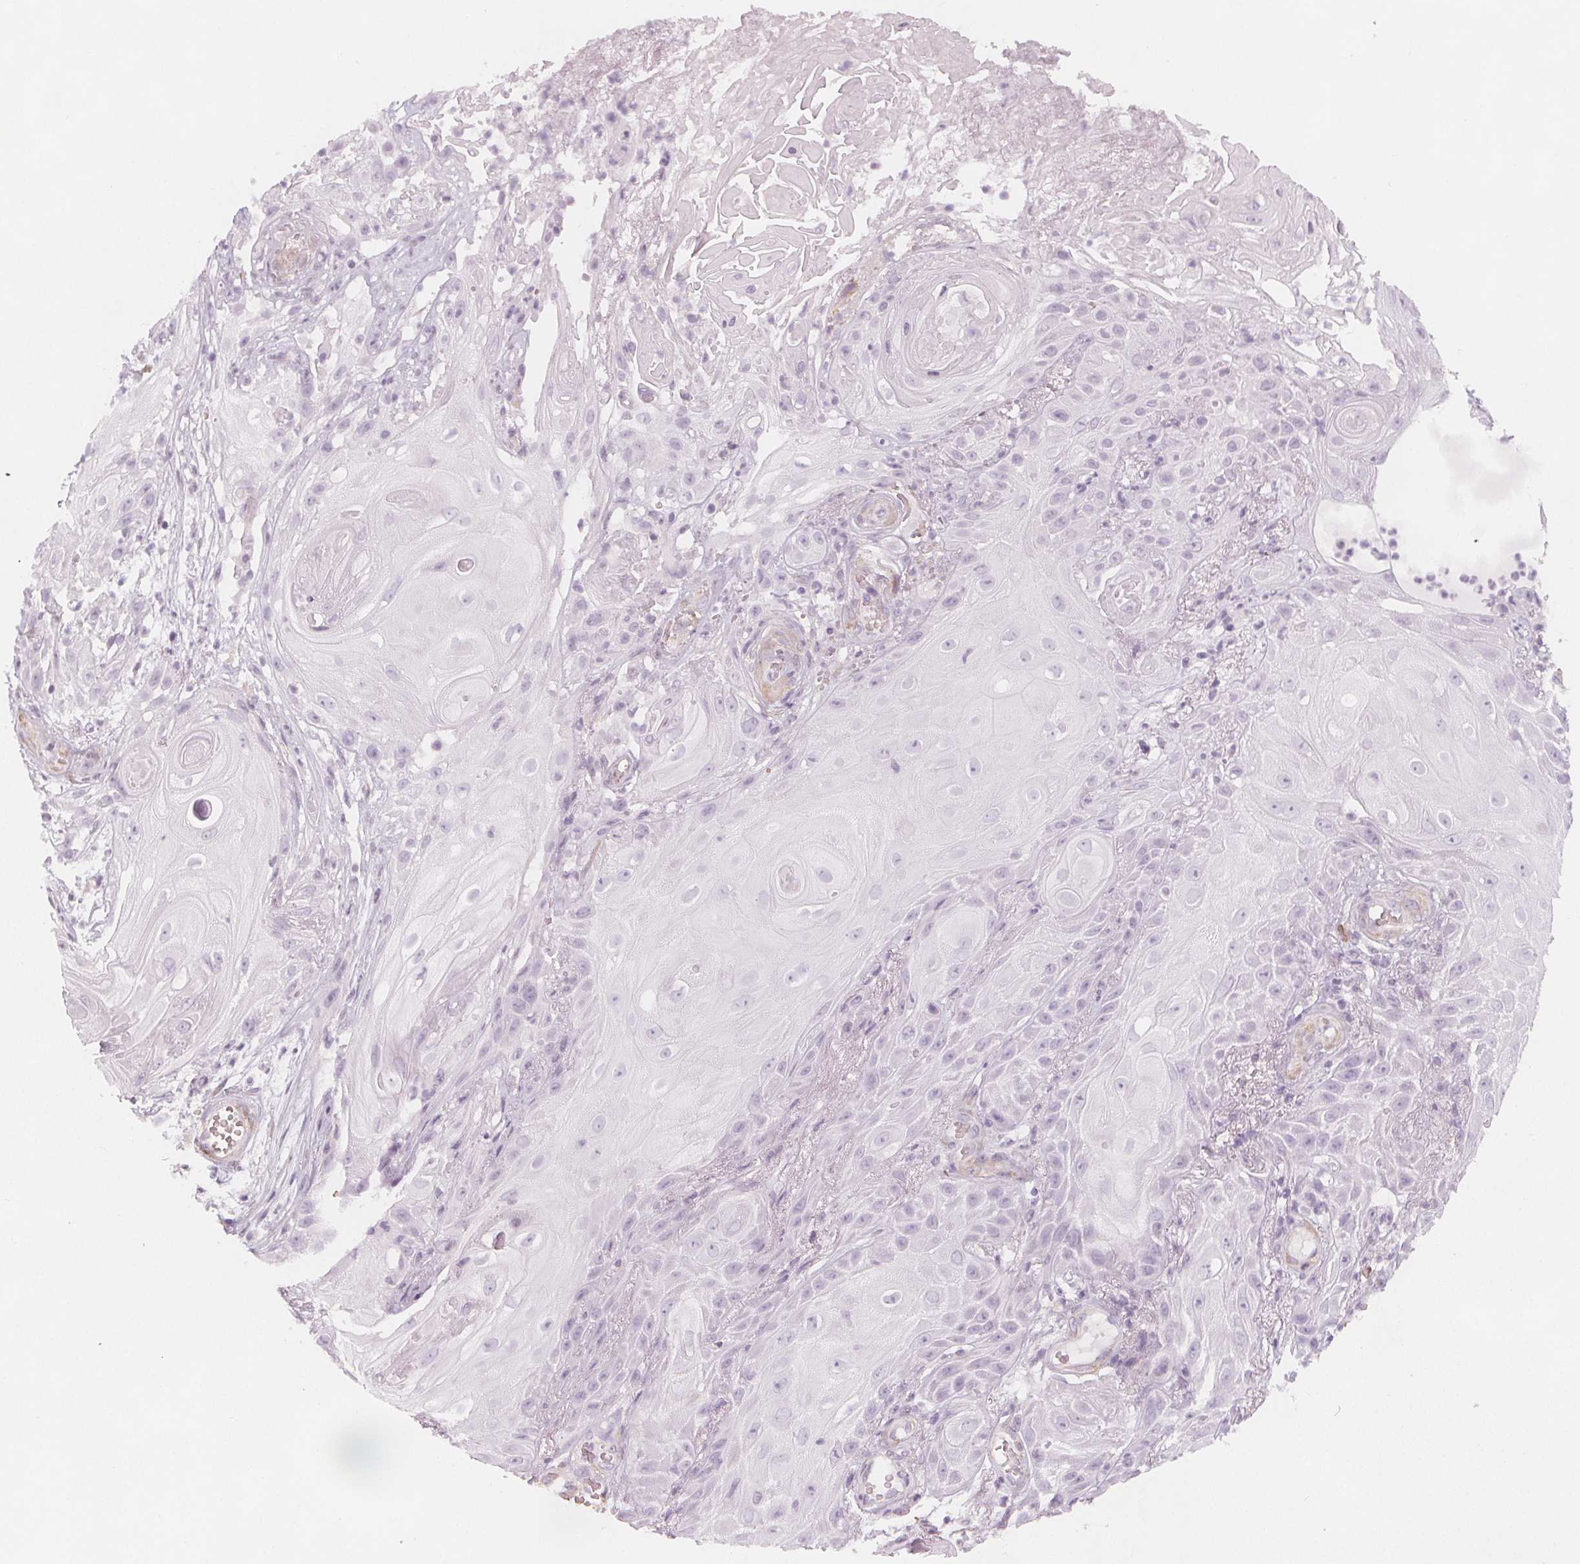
{"staining": {"intensity": "negative", "quantity": "none", "location": "none"}, "tissue": "skin cancer", "cell_type": "Tumor cells", "image_type": "cancer", "snomed": [{"axis": "morphology", "description": "Squamous cell carcinoma, NOS"}, {"axis": "topography", "description": "Skin"}], "caption": "The immunohistochemistry histopathology image has no significant expression in tumor cells of skin cancer tissue.", "gene": "MAP1A", "patient": {"sex": "male", "age": 62}}